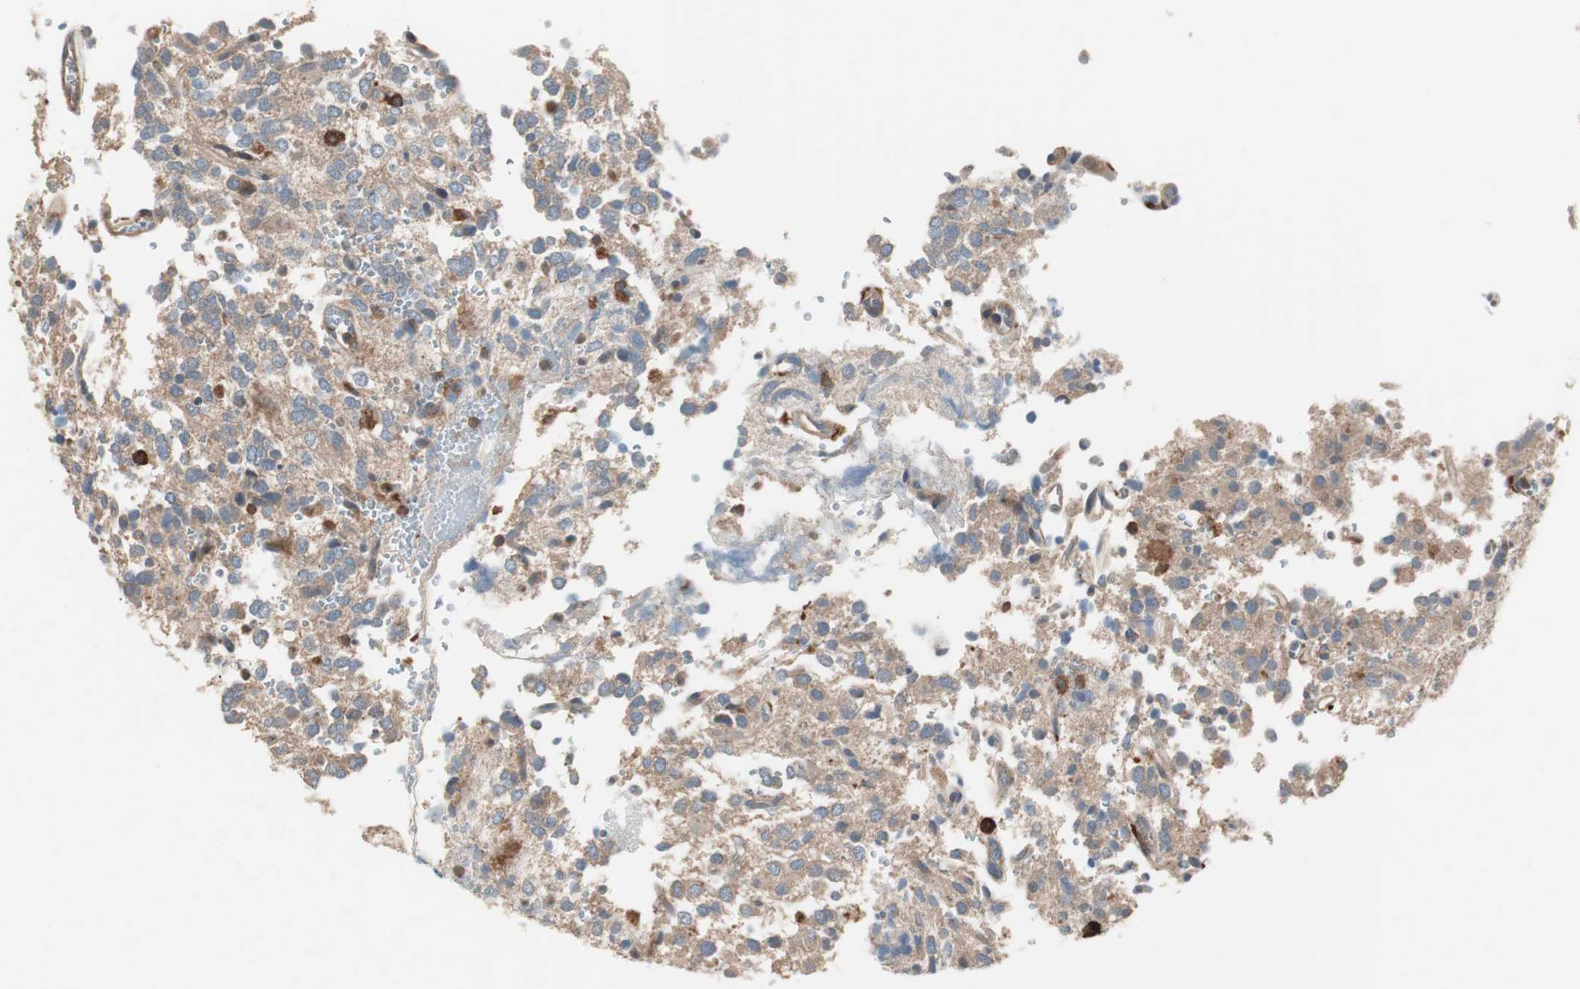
{"staining": {"intensity": "moderate", "quantity": ">75%", "location": "cytoplasmic/membranous"}, "tissue": "glioma", "cell_type": "Tumor cells", "image_type": "cancer", "snomed": [{"axis": "morphology", "description": "Glioma, malignant, High grade"}, {"axis": "topography", "description": "Brain"}], "caption": "Human glioma stained for a protein (brown) displays moderate cytoplasmic/membranous positive positivity in about >75% of tumor cells.", "gene": "STAB1", "patient": {"sex": "male", "age": 47}}